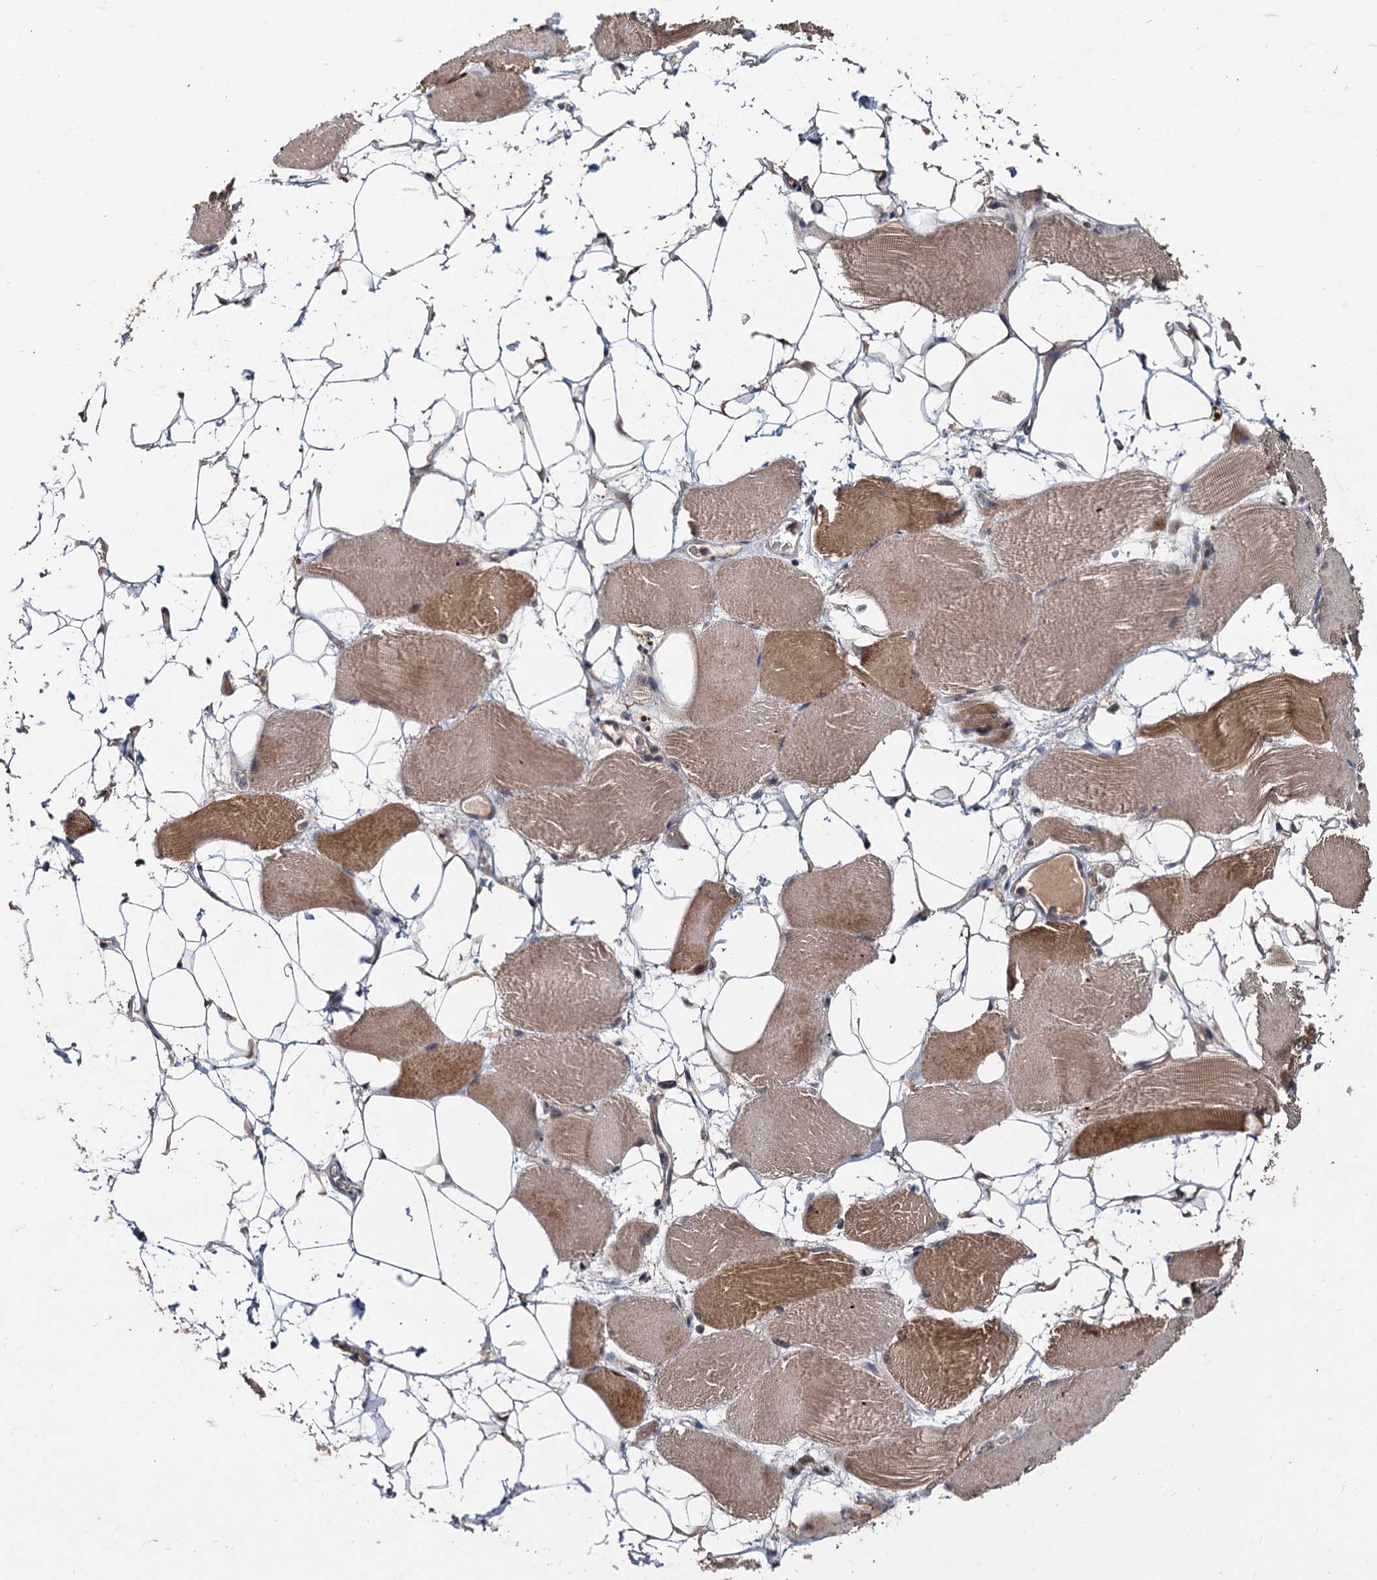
{"staining": {"intensity": "moderate", "quantity": ">75%", "location": "cytoplasmic/membranous"}, "tissue": "skeletal muscle", "cell_type": "Myocytes", "image_type": "normal", "snomed": [{"axis": "morphology", "description": "Normal tissue, NOS"}, {"axis": "topography", "description": "Skeletal muscle"}, {"axis": "topography", "description": "Parathyroid gland"}], "caption": "High-power microscopy captured an immunohistochemistry image of normal skeletal muscle, revealing moderate cytoplasmic/membranous positivity in about >75% of myocytes. The protein of interest is shown in brown color, while the nuclei are stained blue.", "gene": "RITA1", "patient": {"sex": "female", "age": 37}}